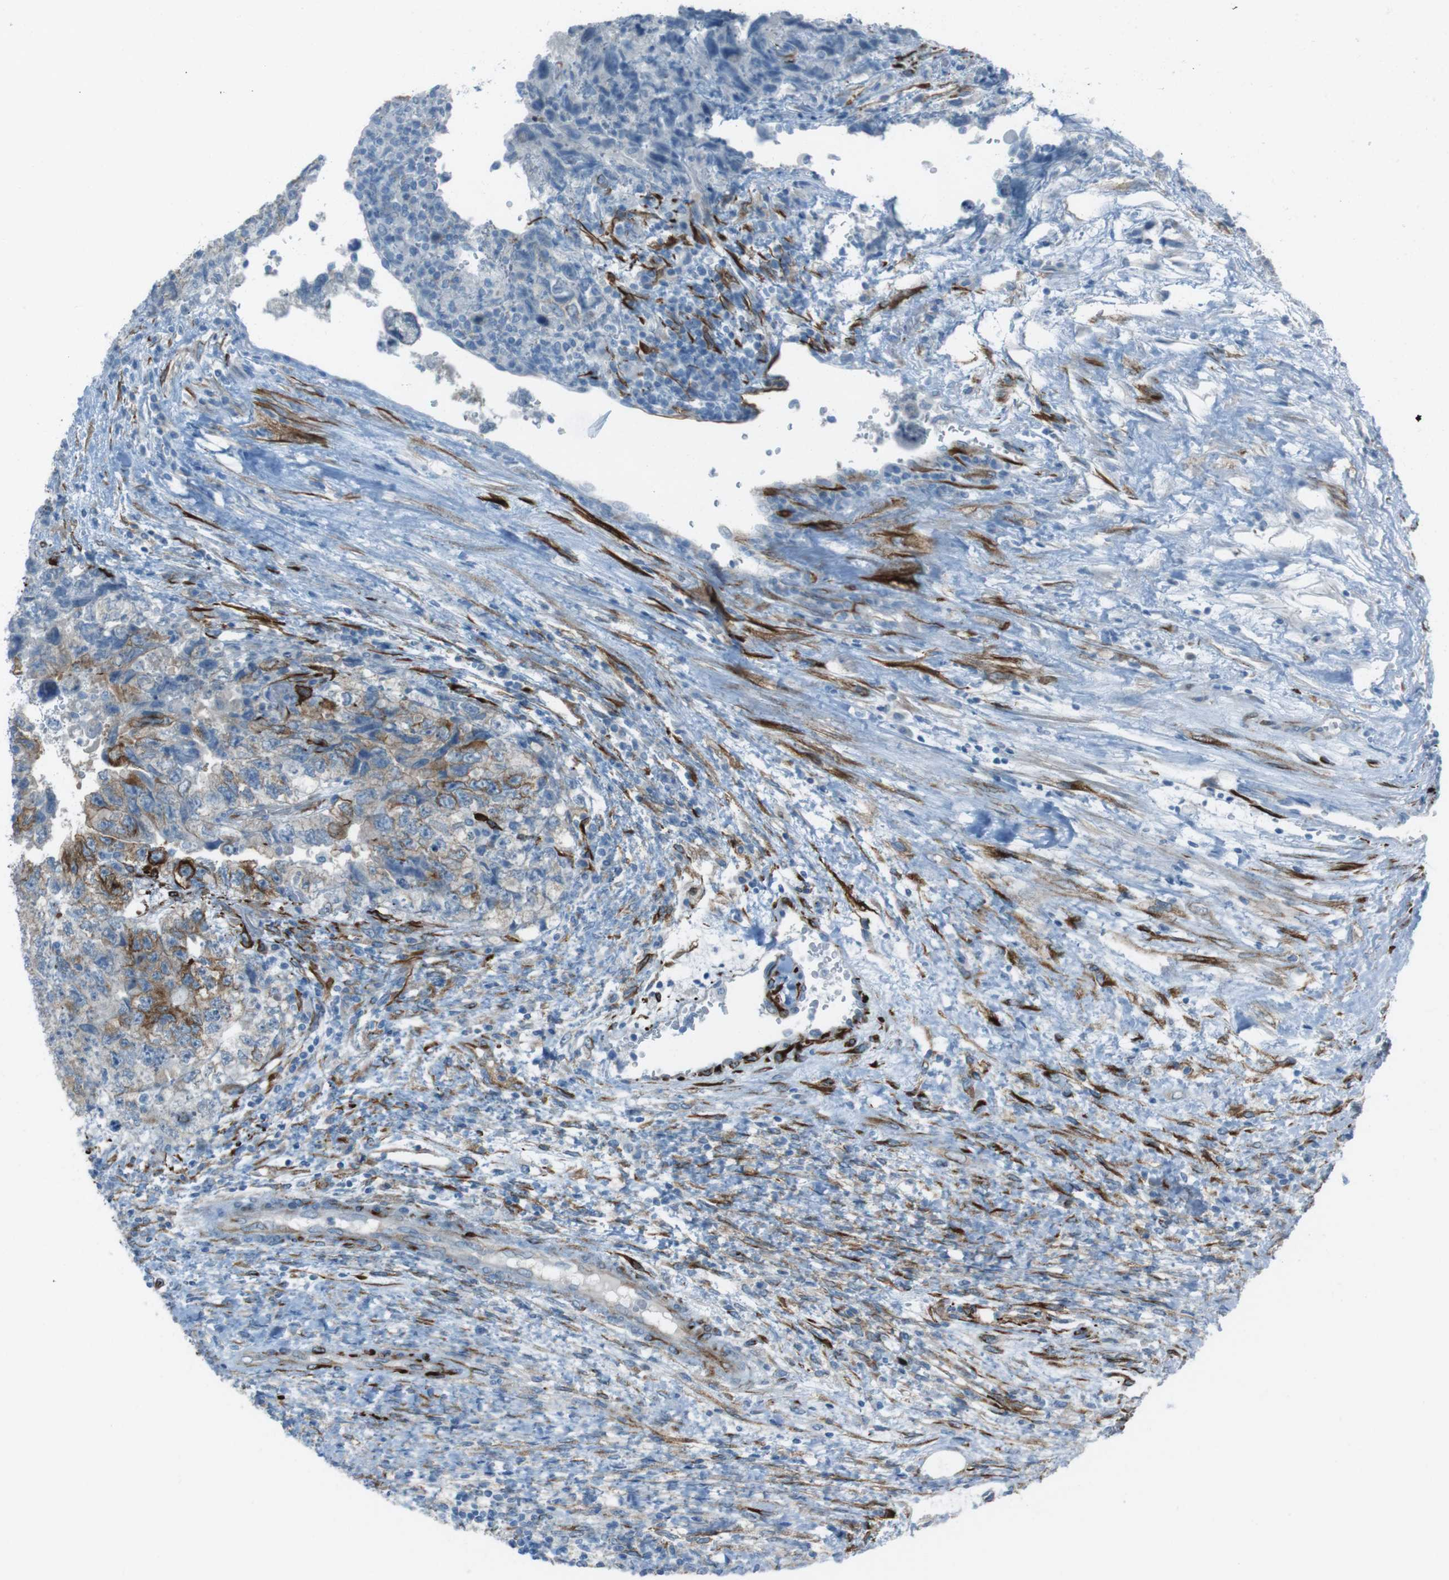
{"staining": {"intensity": "moderate", "quantity": "<25%", "location": "cytoplasmic/membranous"}, "tissue": "testis cancer", "cell_type": "Tumor cells", "image_type": "cancer", "snomed": [{"axis": "morphology", "description": "Carcinoma, Embryonal, NOS"}, {"axis": "topography", "description": "Testis"}], "caption": "Approximately <25% of tumor cells in testis cancer exhibit moderate cytoplasmic/membranous protein expression as visualized by brown immunohistochemical staining.", "gene": "TUBB2A", "patient": {"sex": "male", "age": 36}}